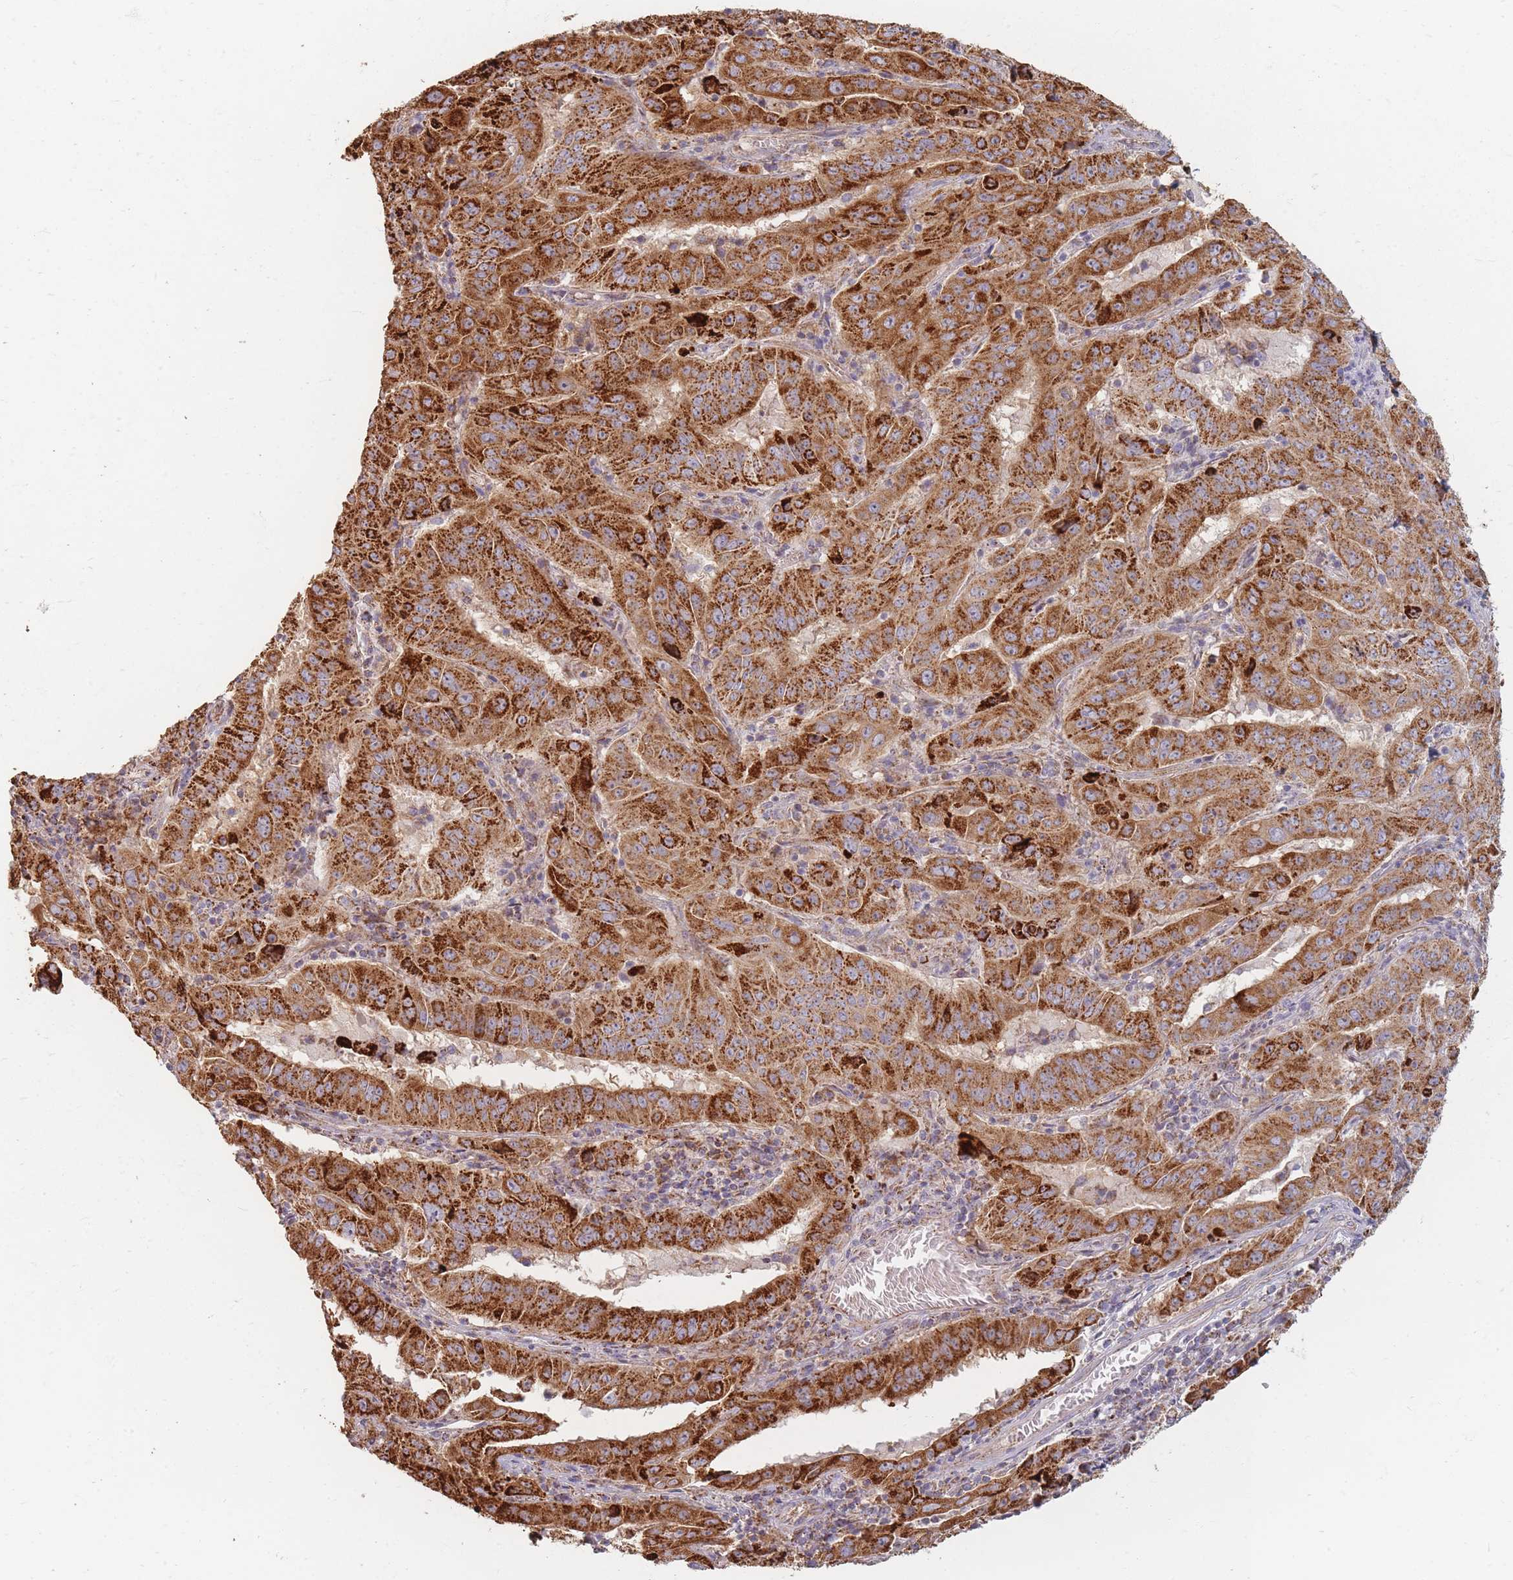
{"staining": {"intensity": "strong", "quantity": ">75%", "location": "cytoplasmic/membranous"}, "tissue": "pancreatic cancer", "cell_type": "Tumor cells", "image_type": "cancer", "snomed": [{"axis": "morphology", "description": "Adenocarcinoma, NOS"}, {"axis": "topography", "description": "Pancreas"}], "caption": "IHC image of neoplastic tissue: human pancreatic cancer (adenocarcinoma) stained using immunohistochemistry (IHC) reveals high levels of strong protein expression localized specifically in the cytoplasmic/membranous of tumor cells, appearing as a cytoplasmic/membranous brown color.", "gene": "ESRP2", "patient": {"sex": "male", "age": 63}}